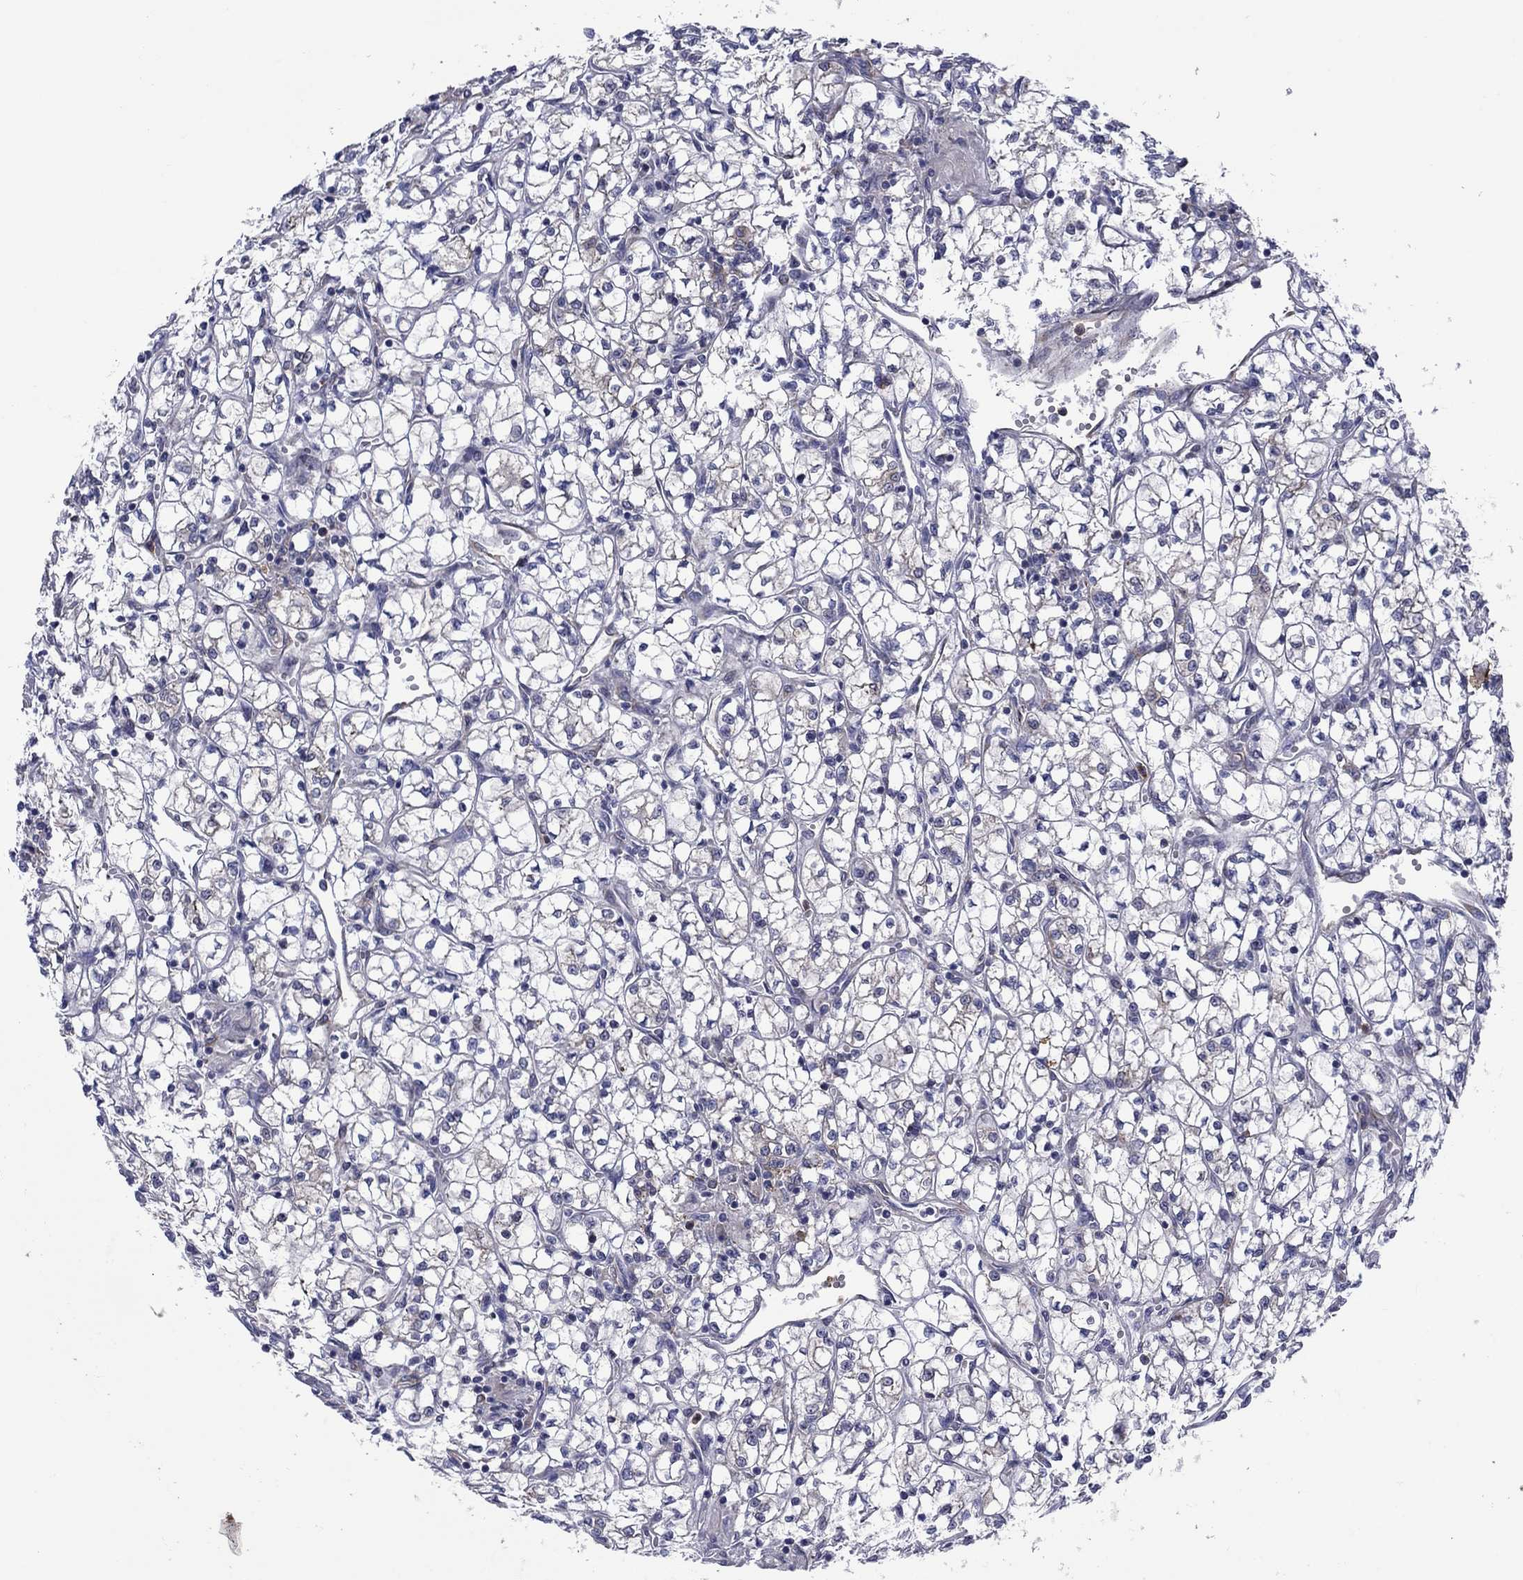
{"staining": {"intensity": "negative", "quantity": "none", "location": "none"}, "tissue": "renal cancer", "cell_type": "Tumor cells", "image_type": "cancer", "snomed": [{"axis": "morphology", "description": "Adenocarcinoma, NOS"}, {"axis": "topography", "description": "Kidney"}], "caption": "A histopathology image of human adenocarcinoma (renal) is negative for staining in tumor cells.", "gene": "GPR155", "patient": {"sex": "female", "age": 64}}